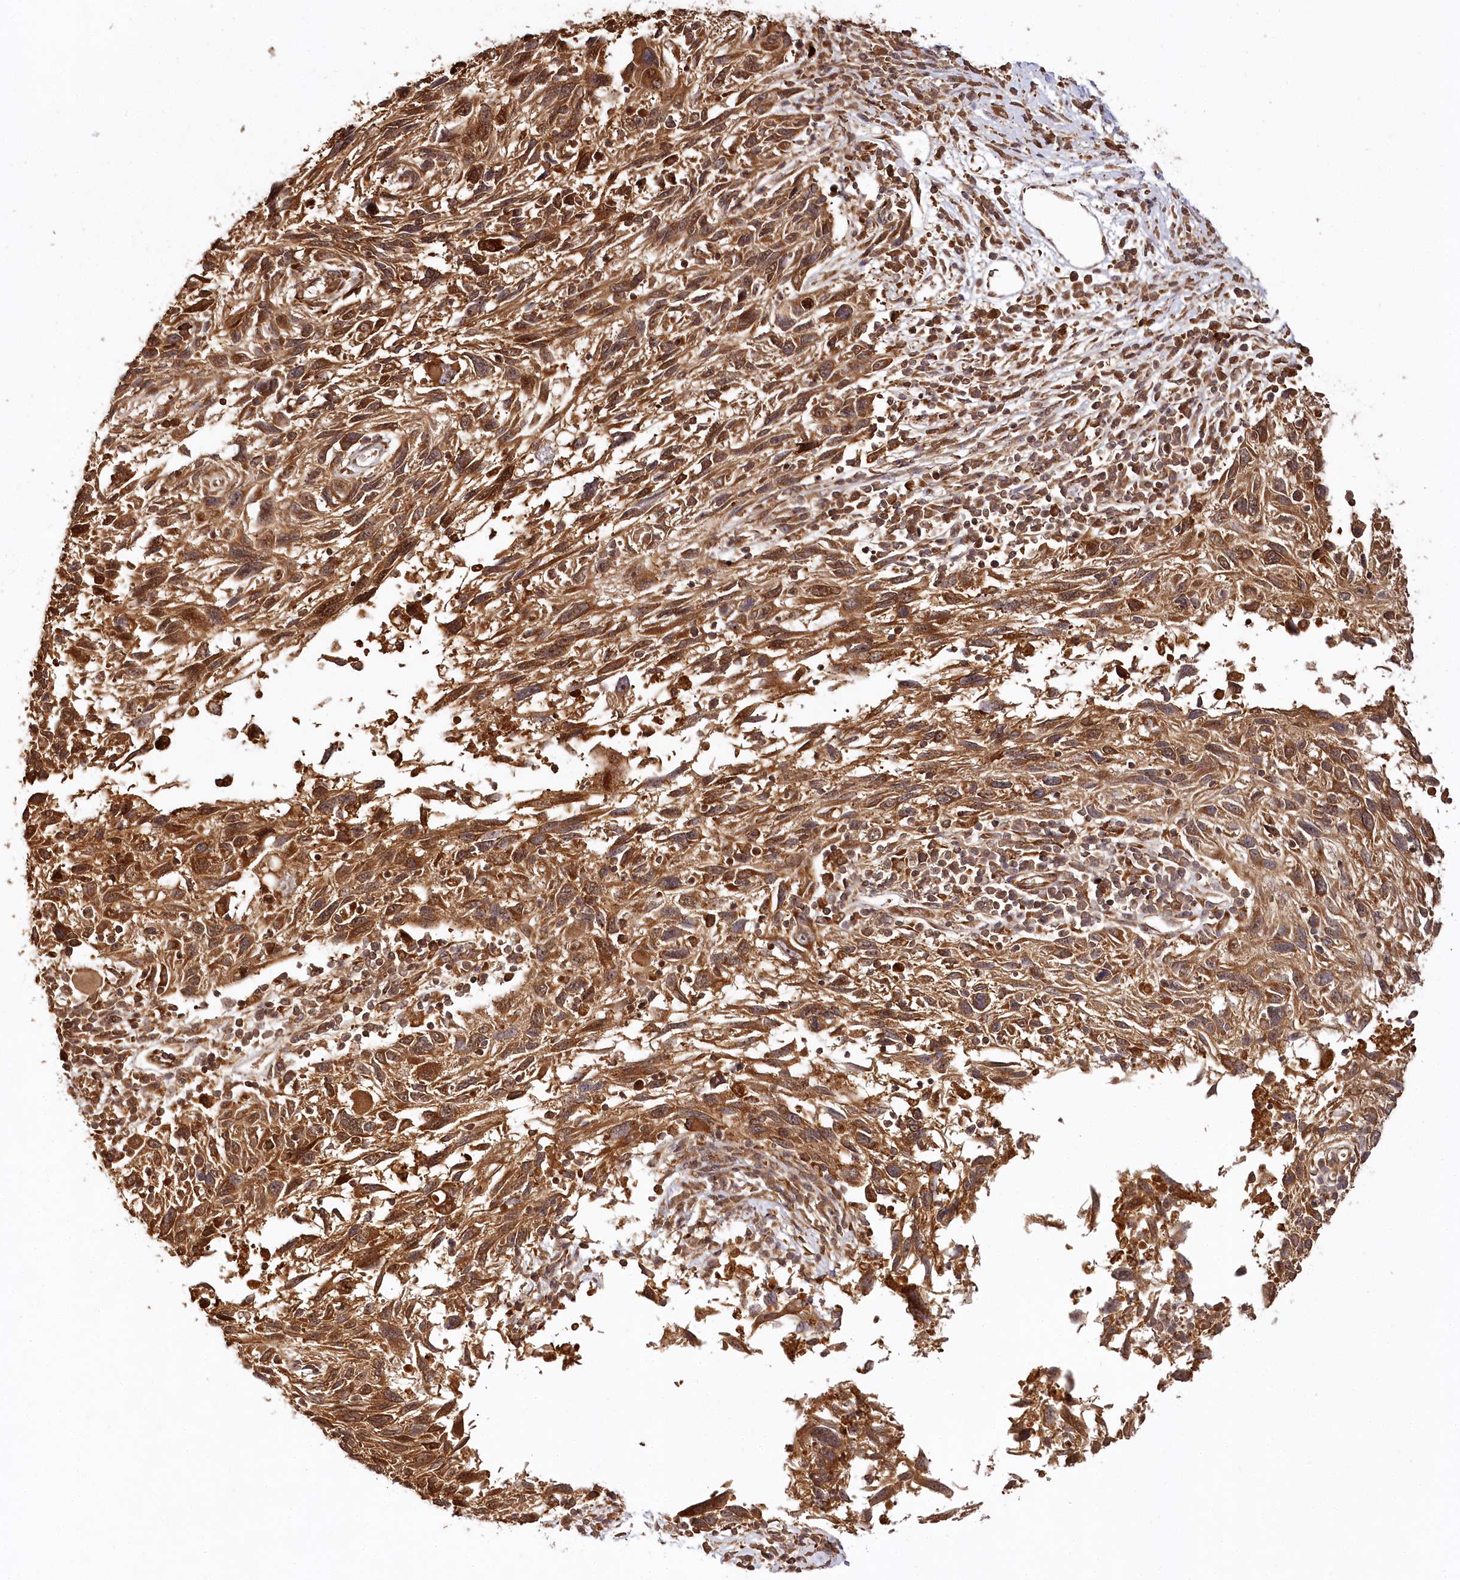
{"staining": {"intensity": "strong", "quantity": ">75%", "location": "cytoplasmic/membranous,nuclear"}, "tissue": "melanoma", "cell_type": "Tumor cells", "image_type": "cancer", "snomed": [{"axis": "morphology", "description": "Malignant melanoma, NOS"}, {"axis": "topography", "description": "Skin"}], "caption": "Melanoma was stained to show a protein in brown. There is high levels of strong cytoplasmic/membranous and nuclear staining in approximately >75% of tumor cells.", "gene": "ULK2", "patient": {"sex": "male", "age": 53}}